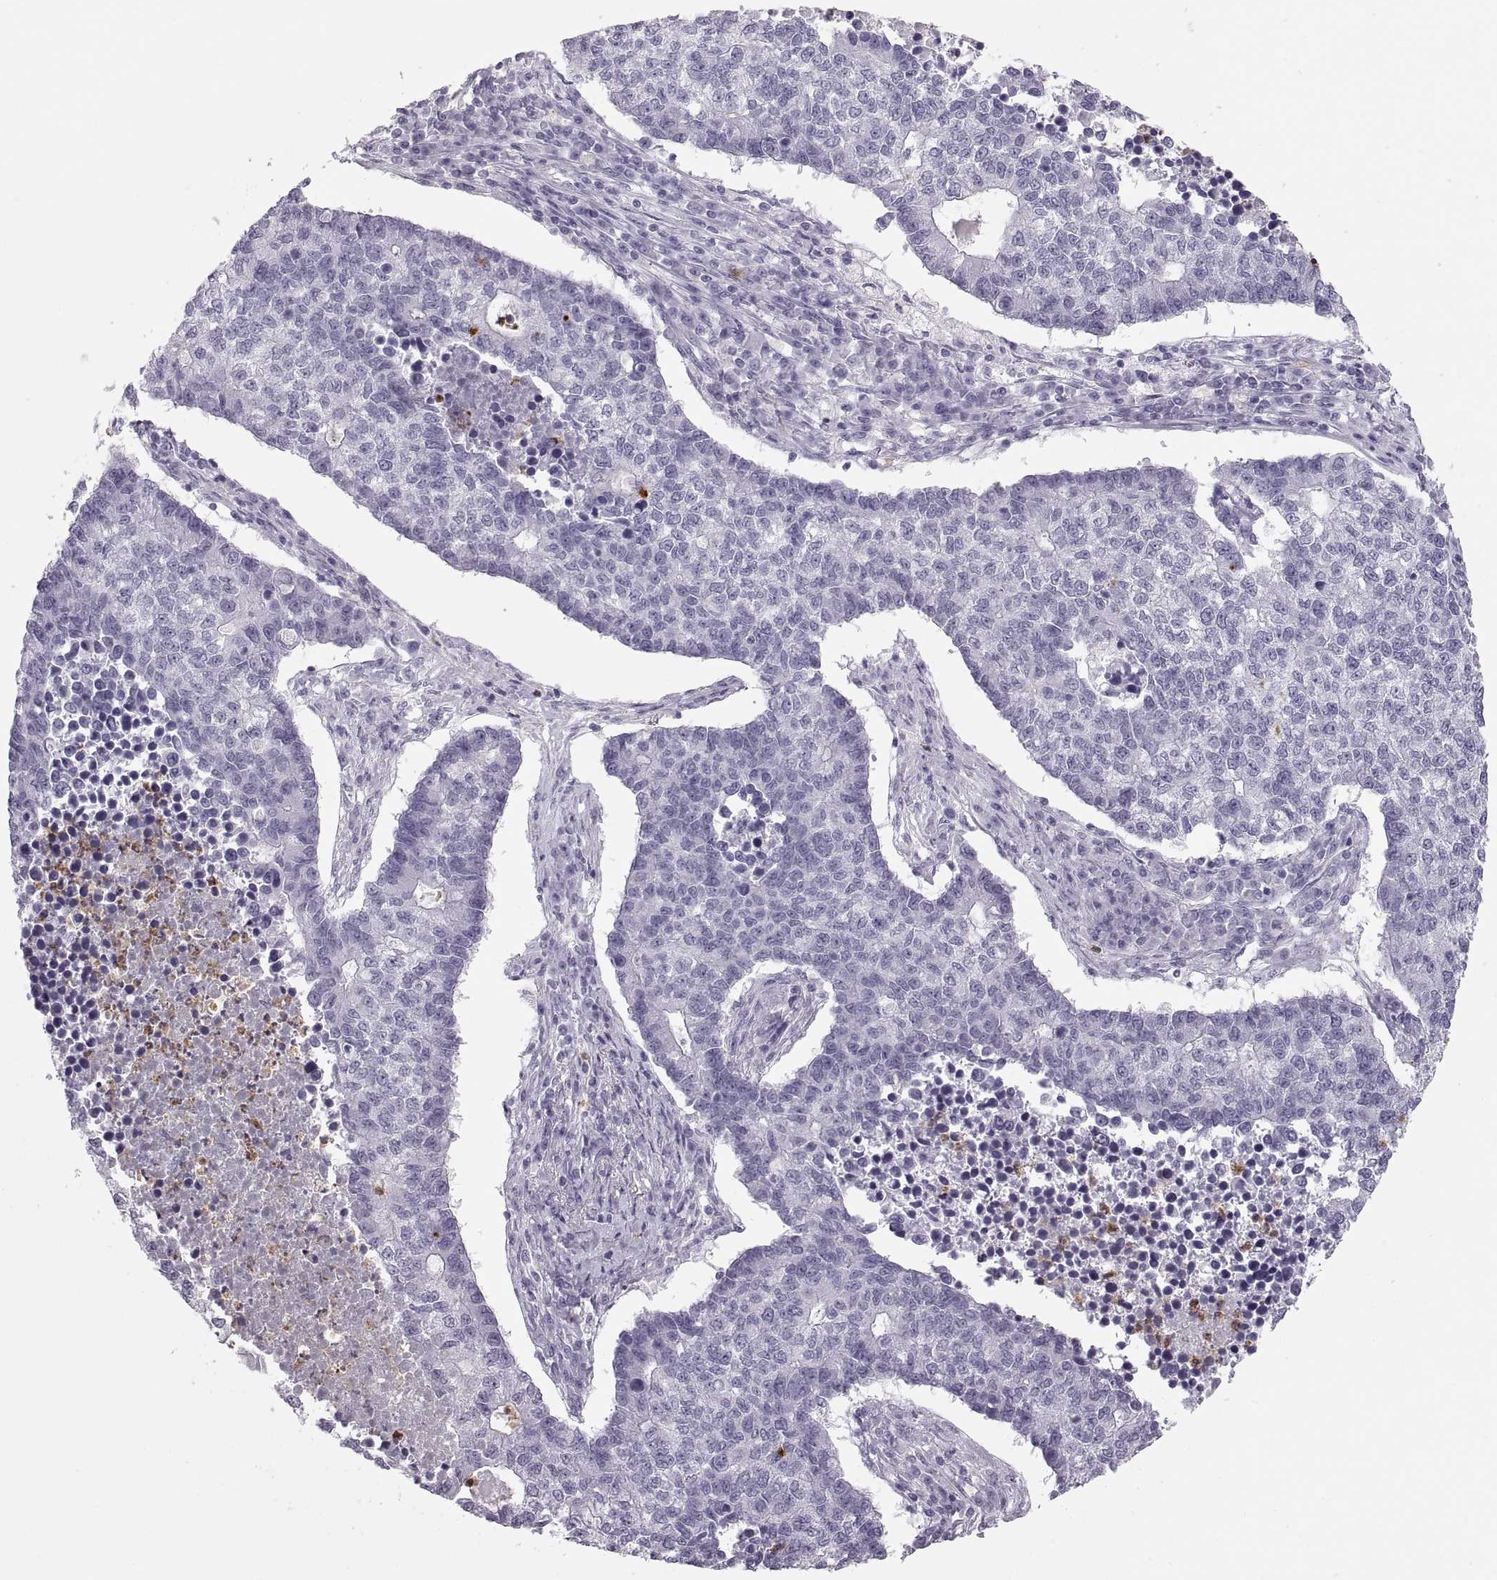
{"staining": {"intensity": "negative", "quantity": "none", "location": "none"}, "tissue": "lung cancer", "cell_type": "Tumor cells", "image_type": "cancer", "snomed": [{"axis": "morphology", "description": "Adenocarcinoma, NOS"}, {"axis": "topography", "description": "Lung"}], "caption": "A high-resolution image shows IHC staining of lung cancer, which shows no significant staining in tumor cells.", "gene": "MILR1", "patient": {"sex": "male", "age": 57}}